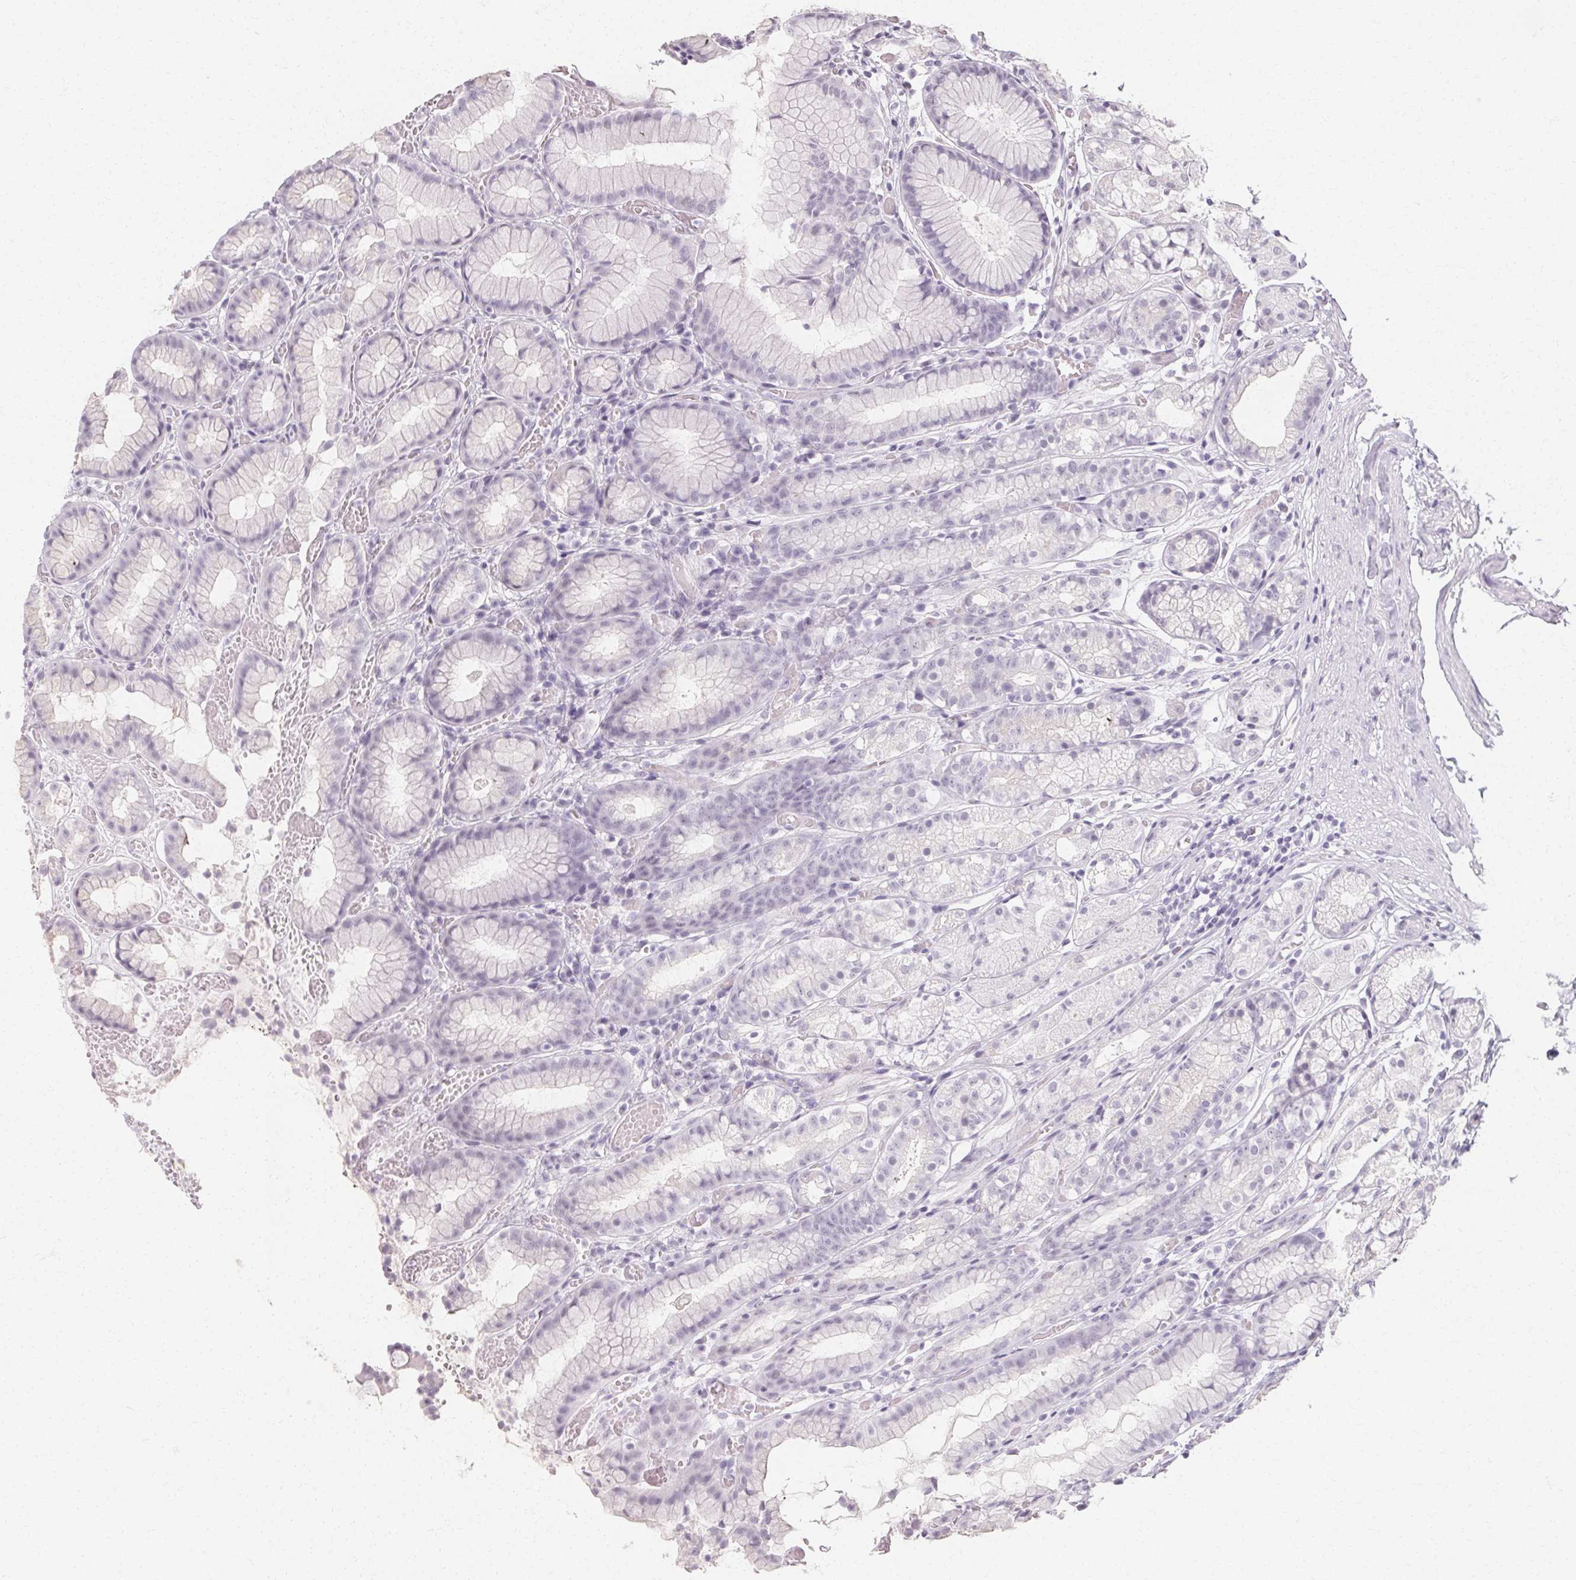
{"staining": {"intensity": "negative", "quantity": "none", "location": "none"}, "tissue": "stomach", "cell_type": "Glandular cells", "image_type": "normal", "snomed": [{"axis": "morphology", "description": "Normal tissue, NOS"}, {"axis": "topography", "description": "Smooth muscle"}, {"axis": "topography", "description": "Stomach"}], "caption": "Immunohistochemical staining of normal human stomach shows no significant positivity in glandular cells. (DAB (3,3'-diaminobenzidine) IHC with hematoxylin counter stain).", "gene": "SYNPR", "patient": {"sex": "male", "age": 70}}